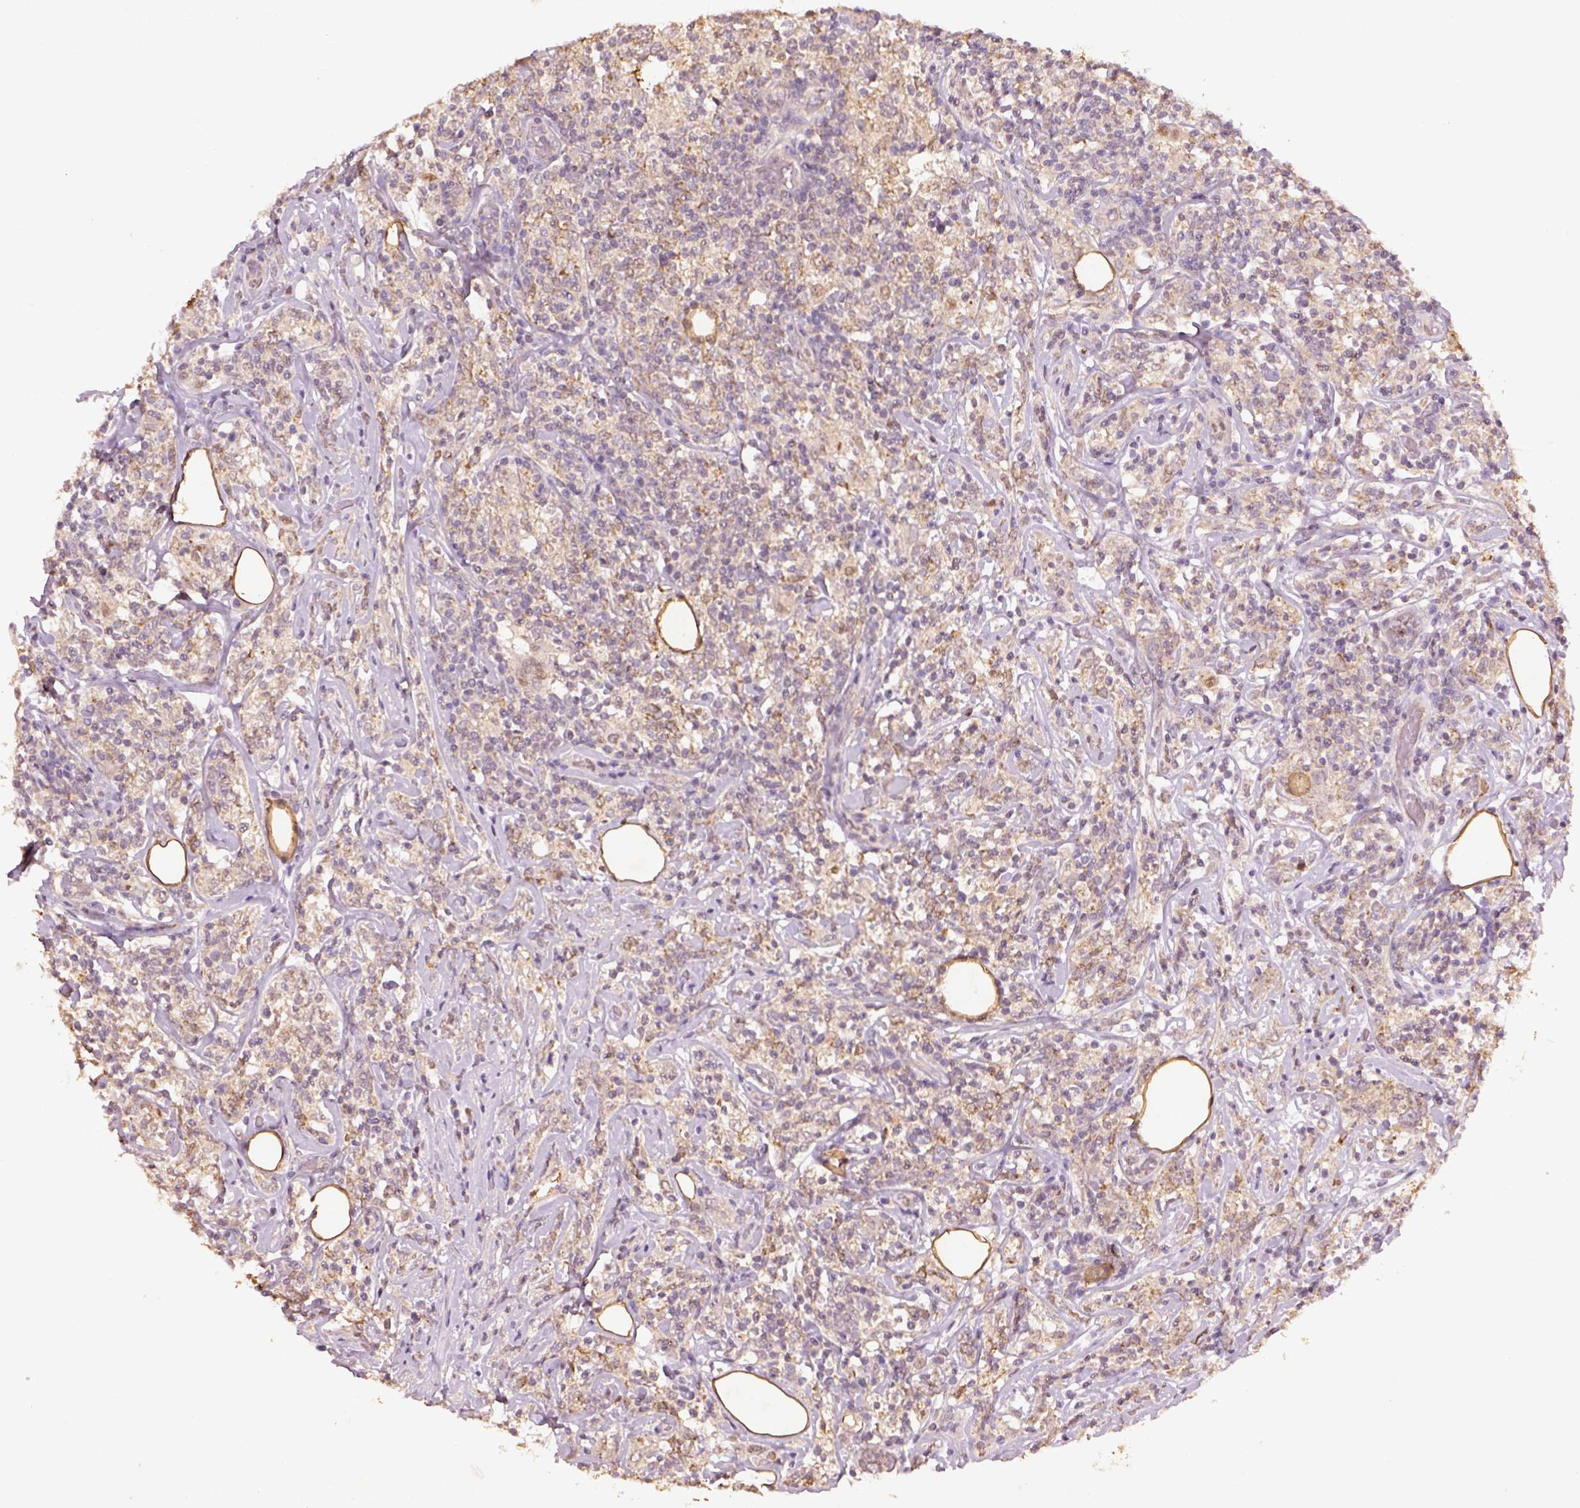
{"staining": {"intensity": "negative", "quantity": "none", "location": "none"}, "tissue": "lymphoma", "cell_type": "Tumor cells", "image_type": "cancer", "snomed": [{"axis": "morphology", "description": "Malignant lymphoma, non-Hodgkin's type, High grade"}, {"axis": "topography", "description": "Lymph node"}], "caption": "Immunohistochemical staining of human malignant lymphoma, non-Hodgkin's type (high-grade) exhibits no significant staining in tumor cells.", "gene": "AP2B1", "patient": {"sex": "female", "age": 84}}